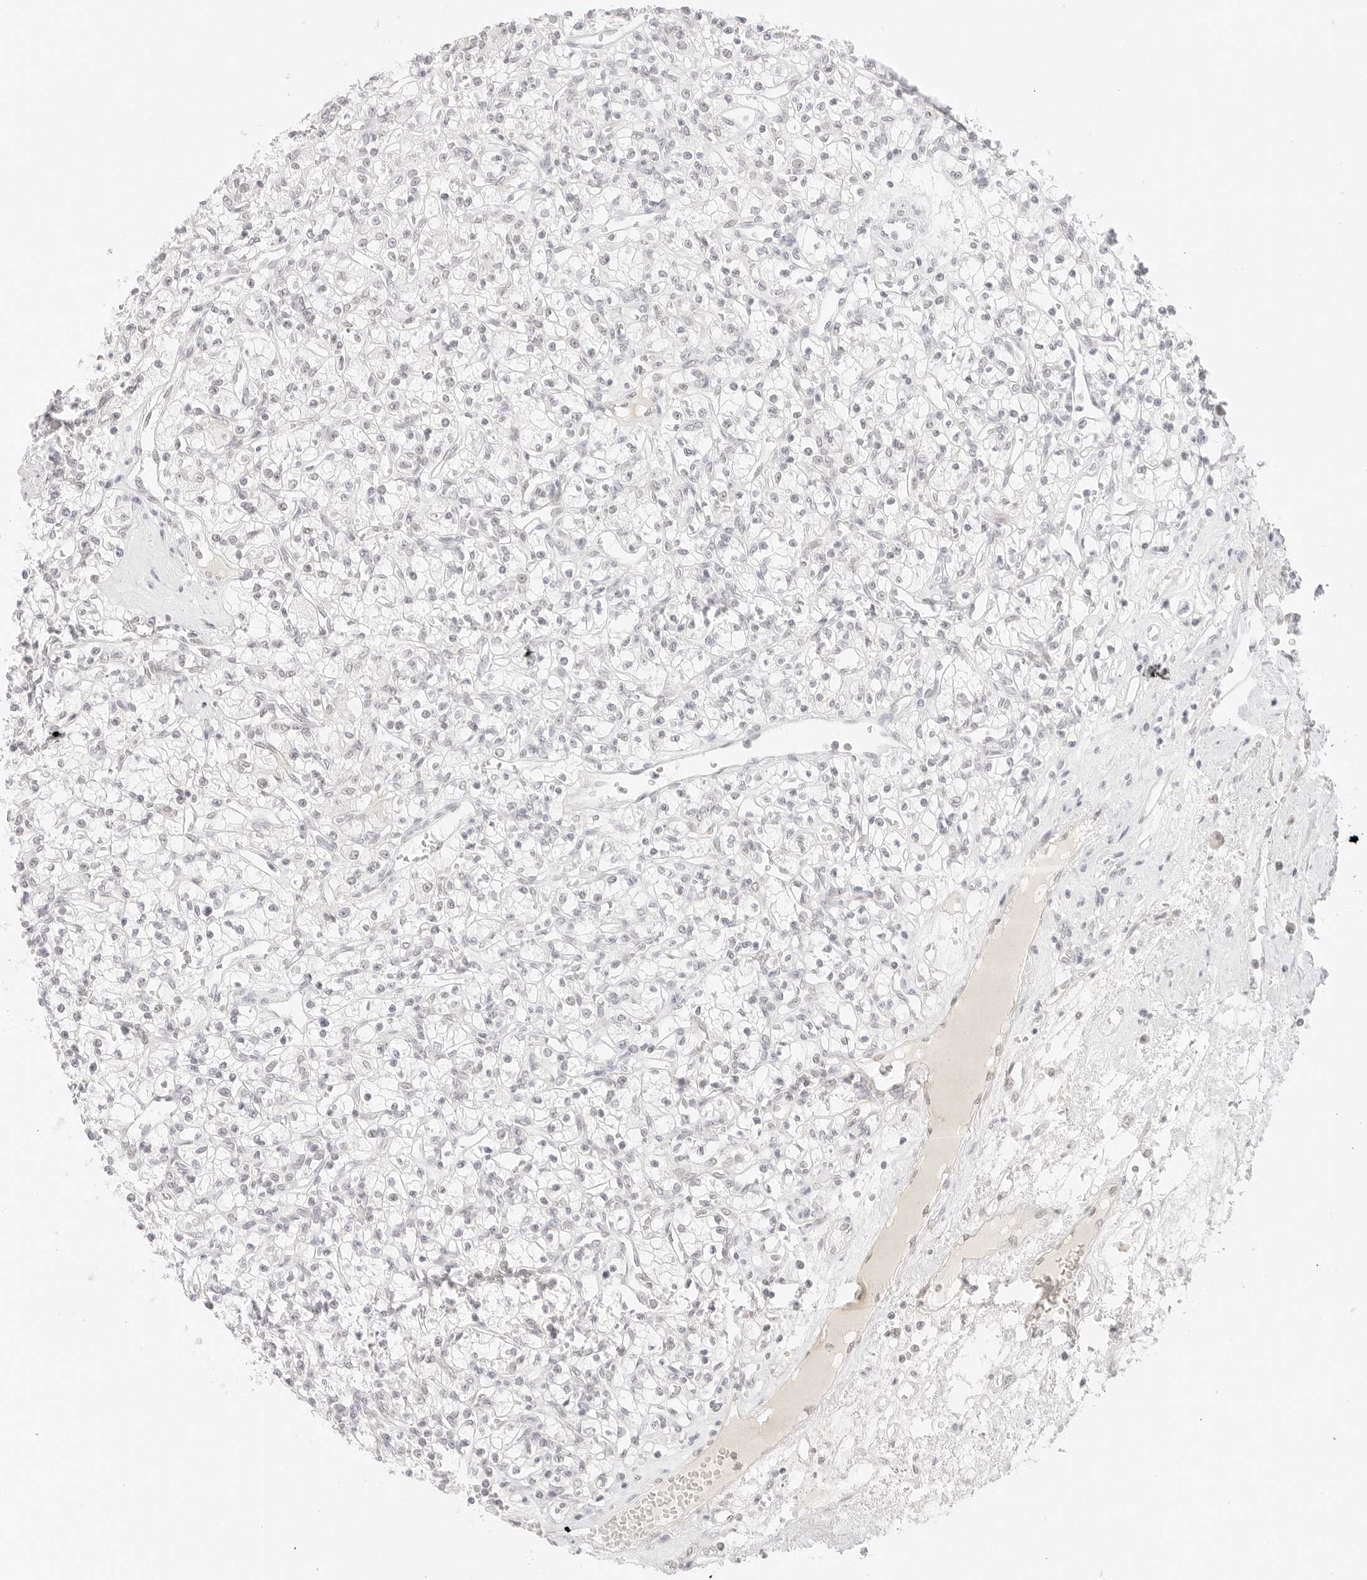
{"staining": {"intensity": "negative", "quantity": "none", "location": "none"}, "tissue": "renal cancer", "cell_type": "Tumor cells", "image_type": "cancer", "snomed": [{"axis": "morphology", "description": "Adenocarcinoma, NOS"}, {"axis": "topography", "description": "Kidney"}], "caption": "A photomicrograph of human renal adenocarcinoma is negative for staining in tumor cells. (DAB immunohistochemistry (IHC), high magnification).", "gene": "ITGA6", "patient": {"sex": "female", "age": 59}}